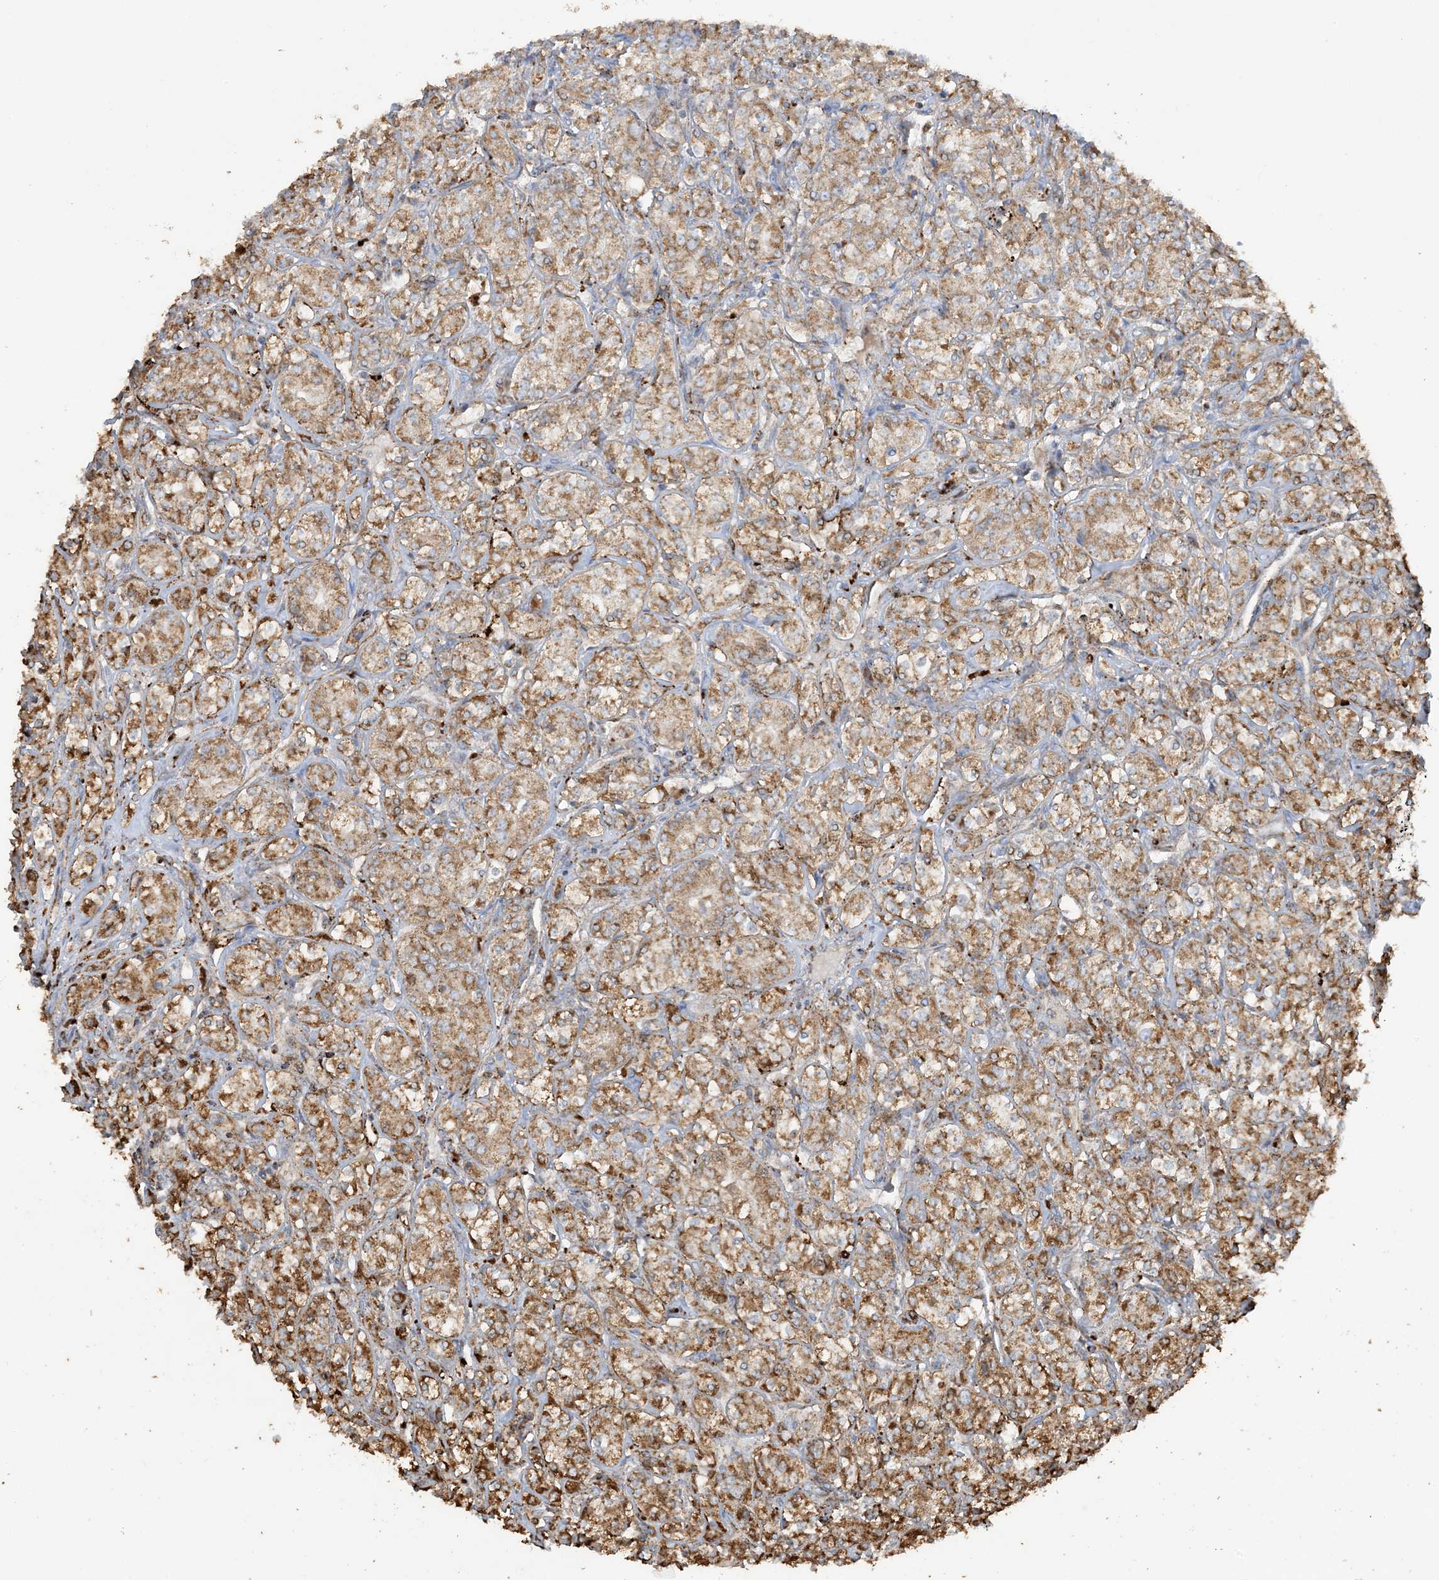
{"staining": {"intensity": "moderate", "quantity": ">75%", "location": "cytoplasmic/membranous"}, "tissue": "renal cancer", "cell_type": "Tumor cells", "image_type": "cancer", "snomed": [{"axis": "morphology", "description": "Adenocarcinoma, NOS"}, {"axis": "topography", "description": "Kidney"}], "caption": "Immunohistochemical staining of human renal cancer shows medium levels of moderate cytoplasmic/membranous protein staining in about >75% of tumor cells.", "gene": "AGA", "patient": {"sex": "male", "age": 77}}